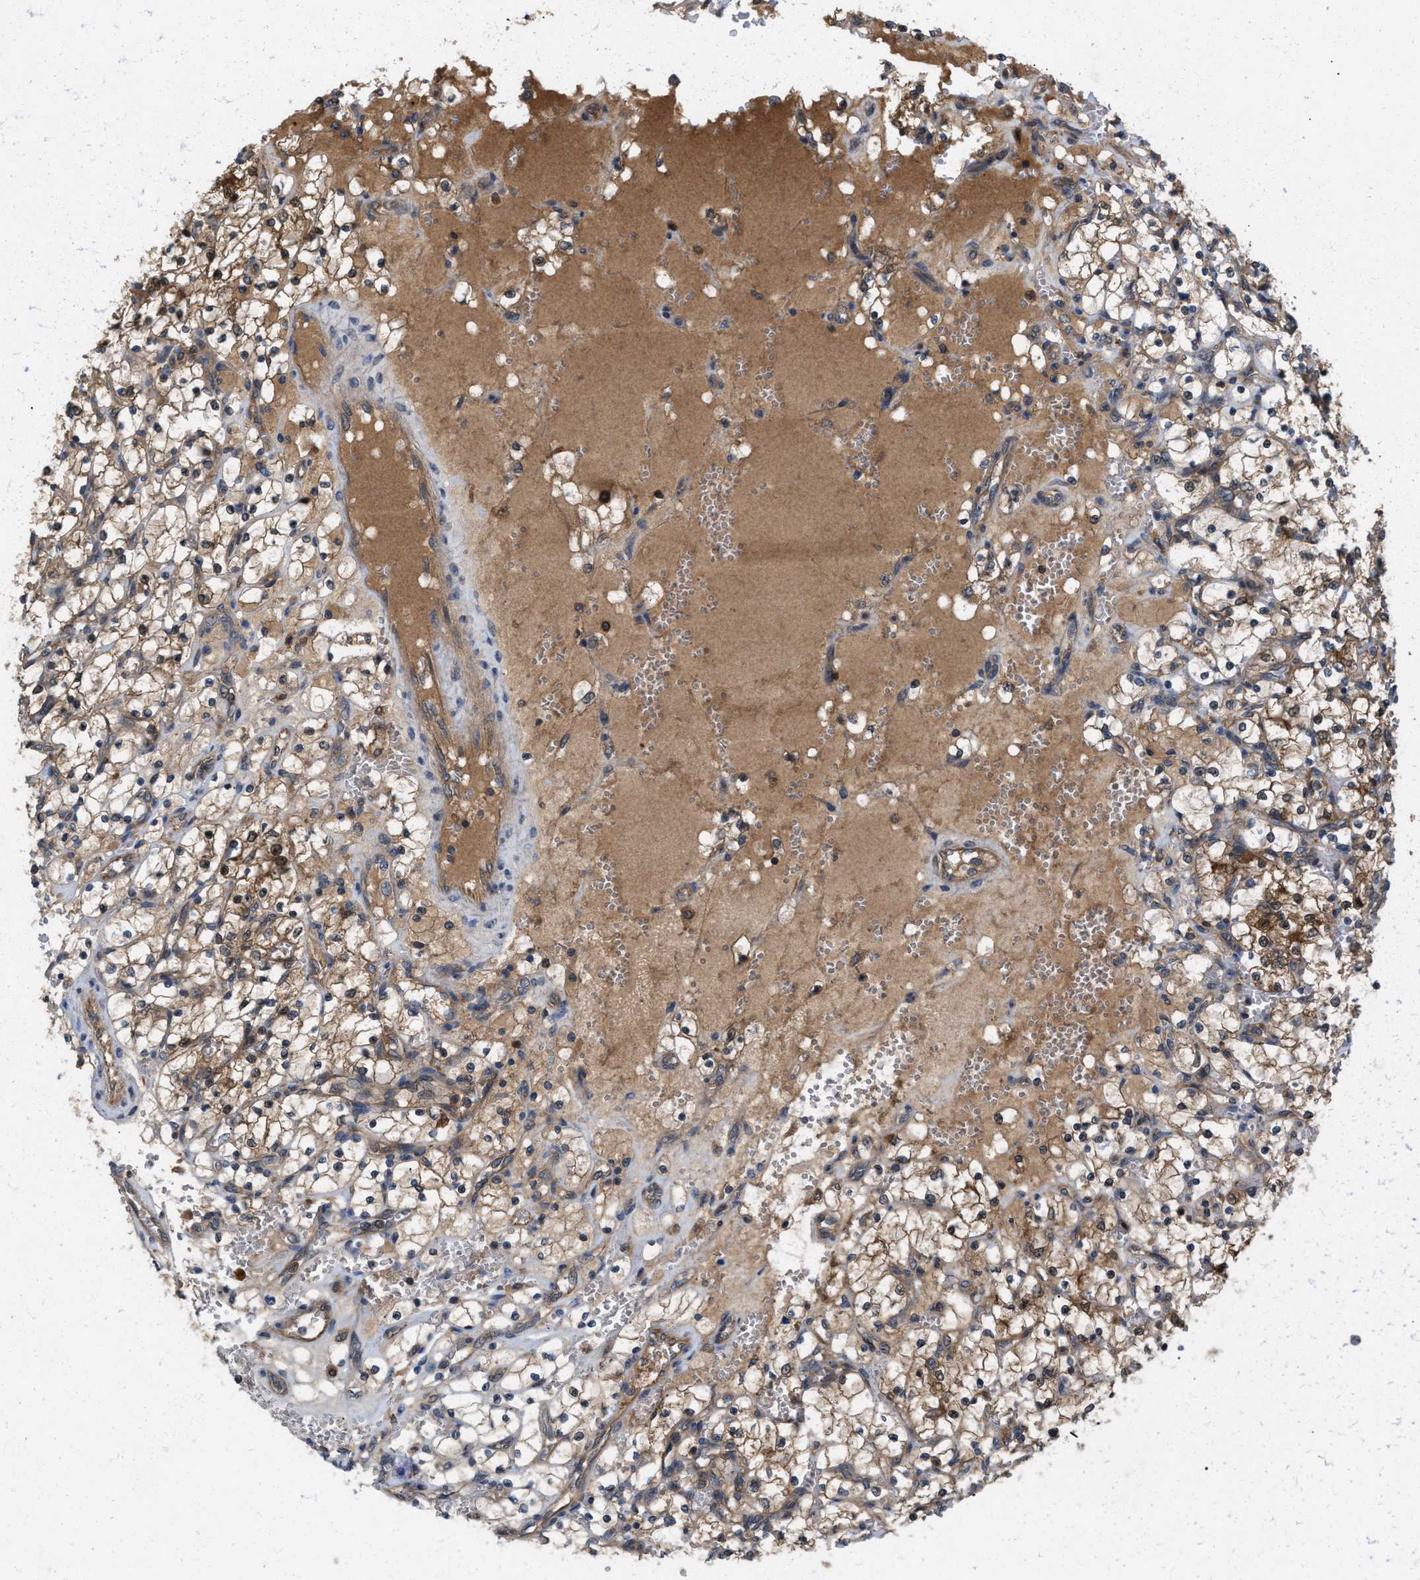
{"staining": {"intensity": "moderate", "quantity": ">75%", "location": "cytoplasmic/membranous"}, "tissue": "renal cancer", "cell_type": "Tumor cells", "image_type": "cancer", "snomed": [{"axis": "morphology", "description": "Adenocarcinoma, NOS"}, {"axis": "topography", "description": "Kidney"}], "caption": "Immunohistochemistry micrograph of renal cancer stained for a protein (brown), which exhibits medium levels of moderate cytoplasmic/membranous positivity in about >75% of tumor cells.", "gene": "GLOD4", "patient": {"sex": "female", "age": 69}}